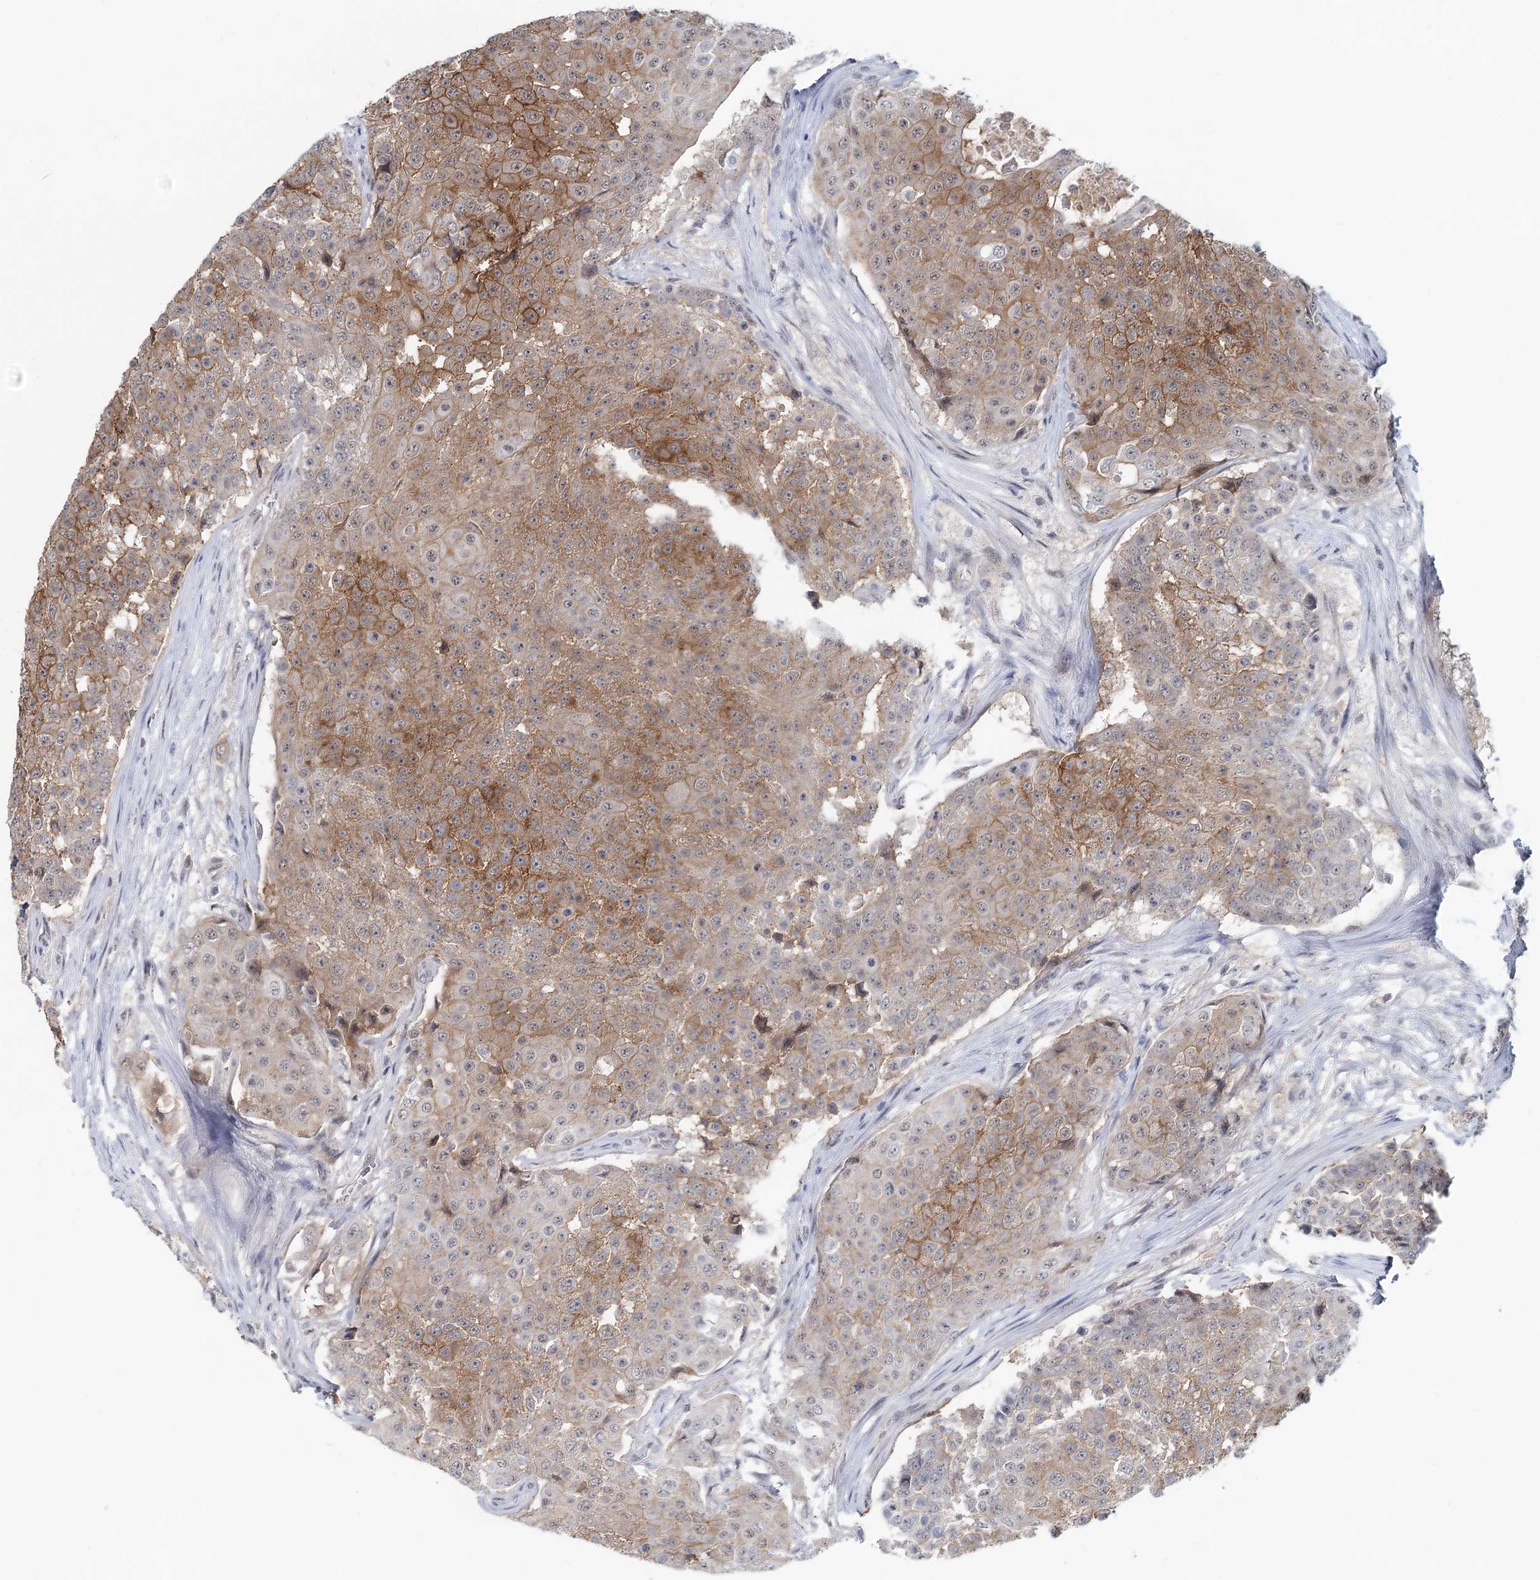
{"staining": {"intensity": "moderate", "quantity": "25%-75%", "location": "cytoplasmic/membranous"}, "tissue": "urothelial cancer", "cell_type": "Tumor cells", "image_type": "cancer", "snomed": [{"axis": "morphology", "description": "Urothelial carcinoma, High grade"}, {"axis": "topography", "description": "Urinary bladder"}], "caption": "The photomicrograph demonstrates a brown stain indicating the presence of a protein in the cytoplasmic/membranous of tumor cells in urothelial cancer.", "gene": "CDC42SE2", "patient": {"sex": "female", "age": 63}}